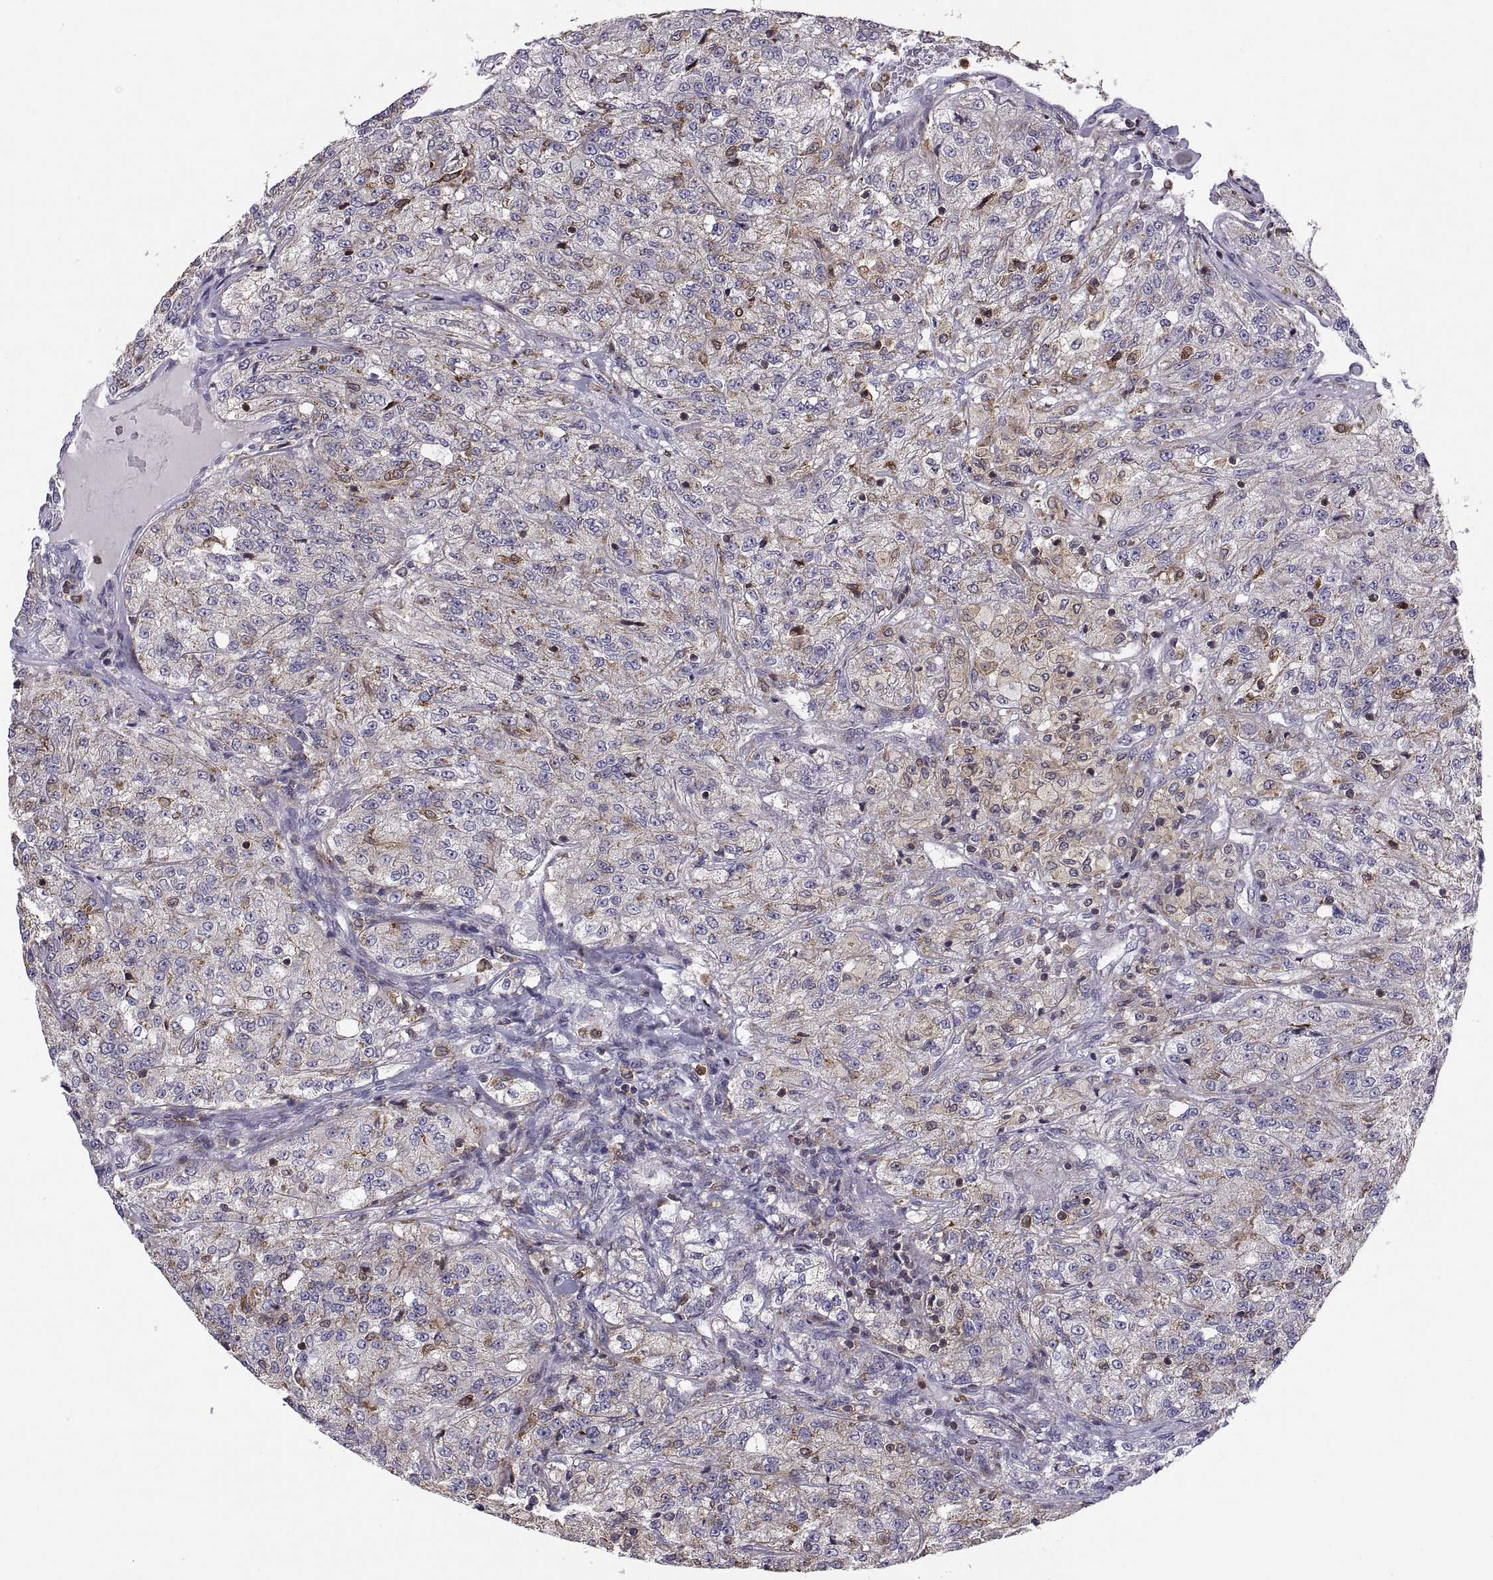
{"staining": {"intensity": "moderate", "quantity": "<25%", "location": "cytoplasmic/membranous"}, "tissue": "renal cancer", "cell_type": "Tumor cells", "image_type": "cancer", "snomed": [{"axis": "morphology", "description": "Adenocarcinoma, NOS"}, {"axis": "topography", "description": "Kidney"}], "caption": "A brown stain highlights moderate cytoplasmic/membranous positivity of a protein in renal cancer tumor cells. The staining was performed using DAB (3,3'-diaminobenzidine), with brown indicating positive protein expression. Nuclei are stained blue with hematoxylin.", "gene": "ACAP1", "patient": {"sex": "female", "age": 63}}